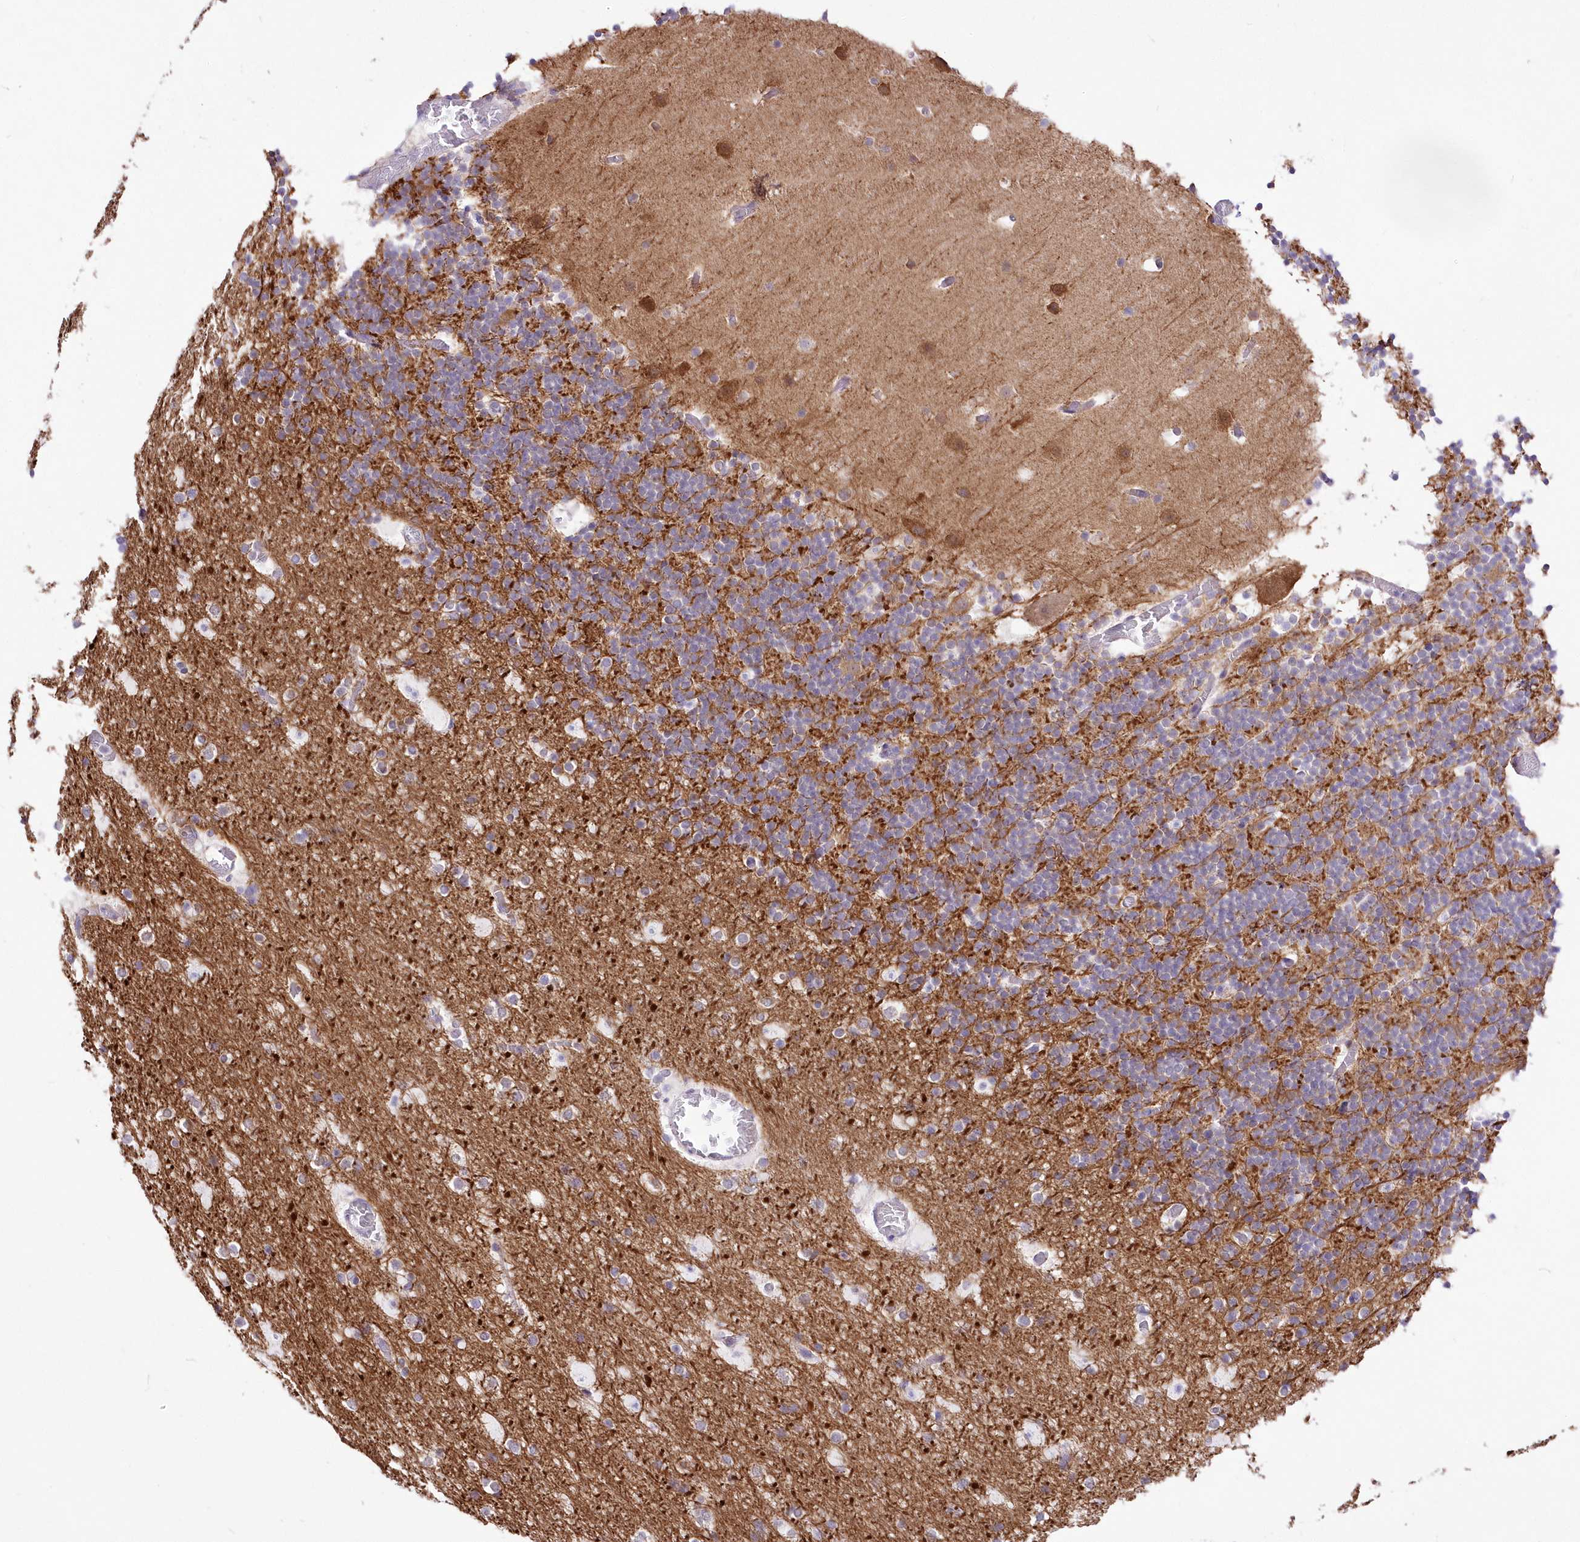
{"staining": {"intensity": "moderate", "quantity": "25%-75%", "location": "cytoplasmic/membranous"}, "tissue": "cerebellum", "cell_type": "Cells in granular layer", "image_type": "normal", "snomed": [{"axis": "morphology", "description": "Normal tissue, NOS"}, {"axis": "topography", "description": "Cerebellum"}], "caption": "Immunohistochemistry image of benign human cerebellum stained for a protein (brown), which demonstrates medium levels of moderate cytoplasmic/membranous positivity in approximately 25%-75% of cells in granular layer.", "gene": "FAM241B", "patient": {"sex": "male", "age": 57}}